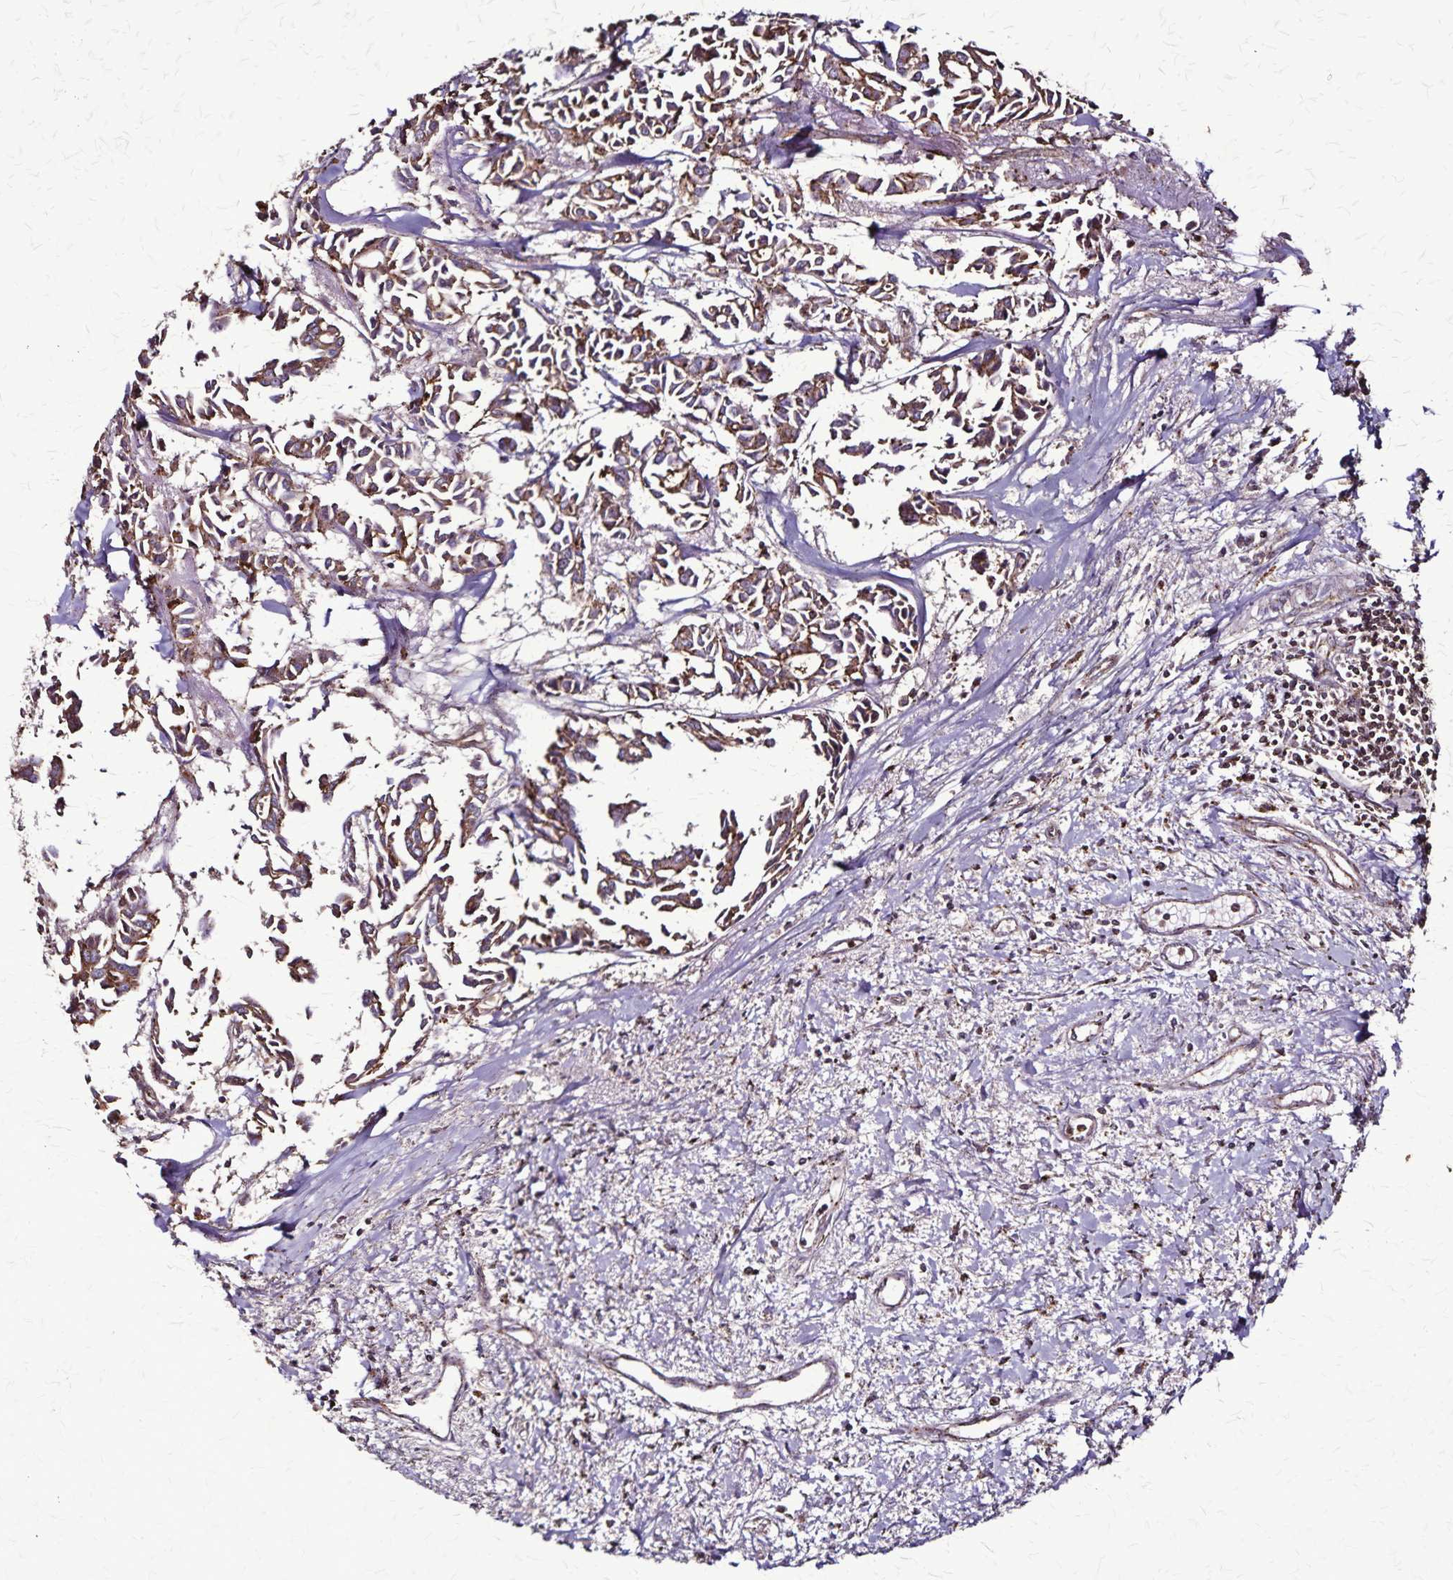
{"staining": {"intensity": "moderate", "quantity": ">75%", "location": "cytoplasmic/membranous"}, "tissue": "breast cancer", "cell_type": "Tumor cells", "image_type": "cancer", "snomed": [{"axis": "morphology", "description": "Duct carcinoma"}, {"axis": "topography", "description": "Breast"}], "caption": "Breast infiltrating ductal carcinoma stained with DAB (3,3'-diaminobenzidine) immunohistochemistry demonstrates medium levels of moderate cytoplasmic/membranous expression in approximately >75% of tumor cells.", "gene": "CHMP1B", "patient": {"sex": "female", "age": 54}}